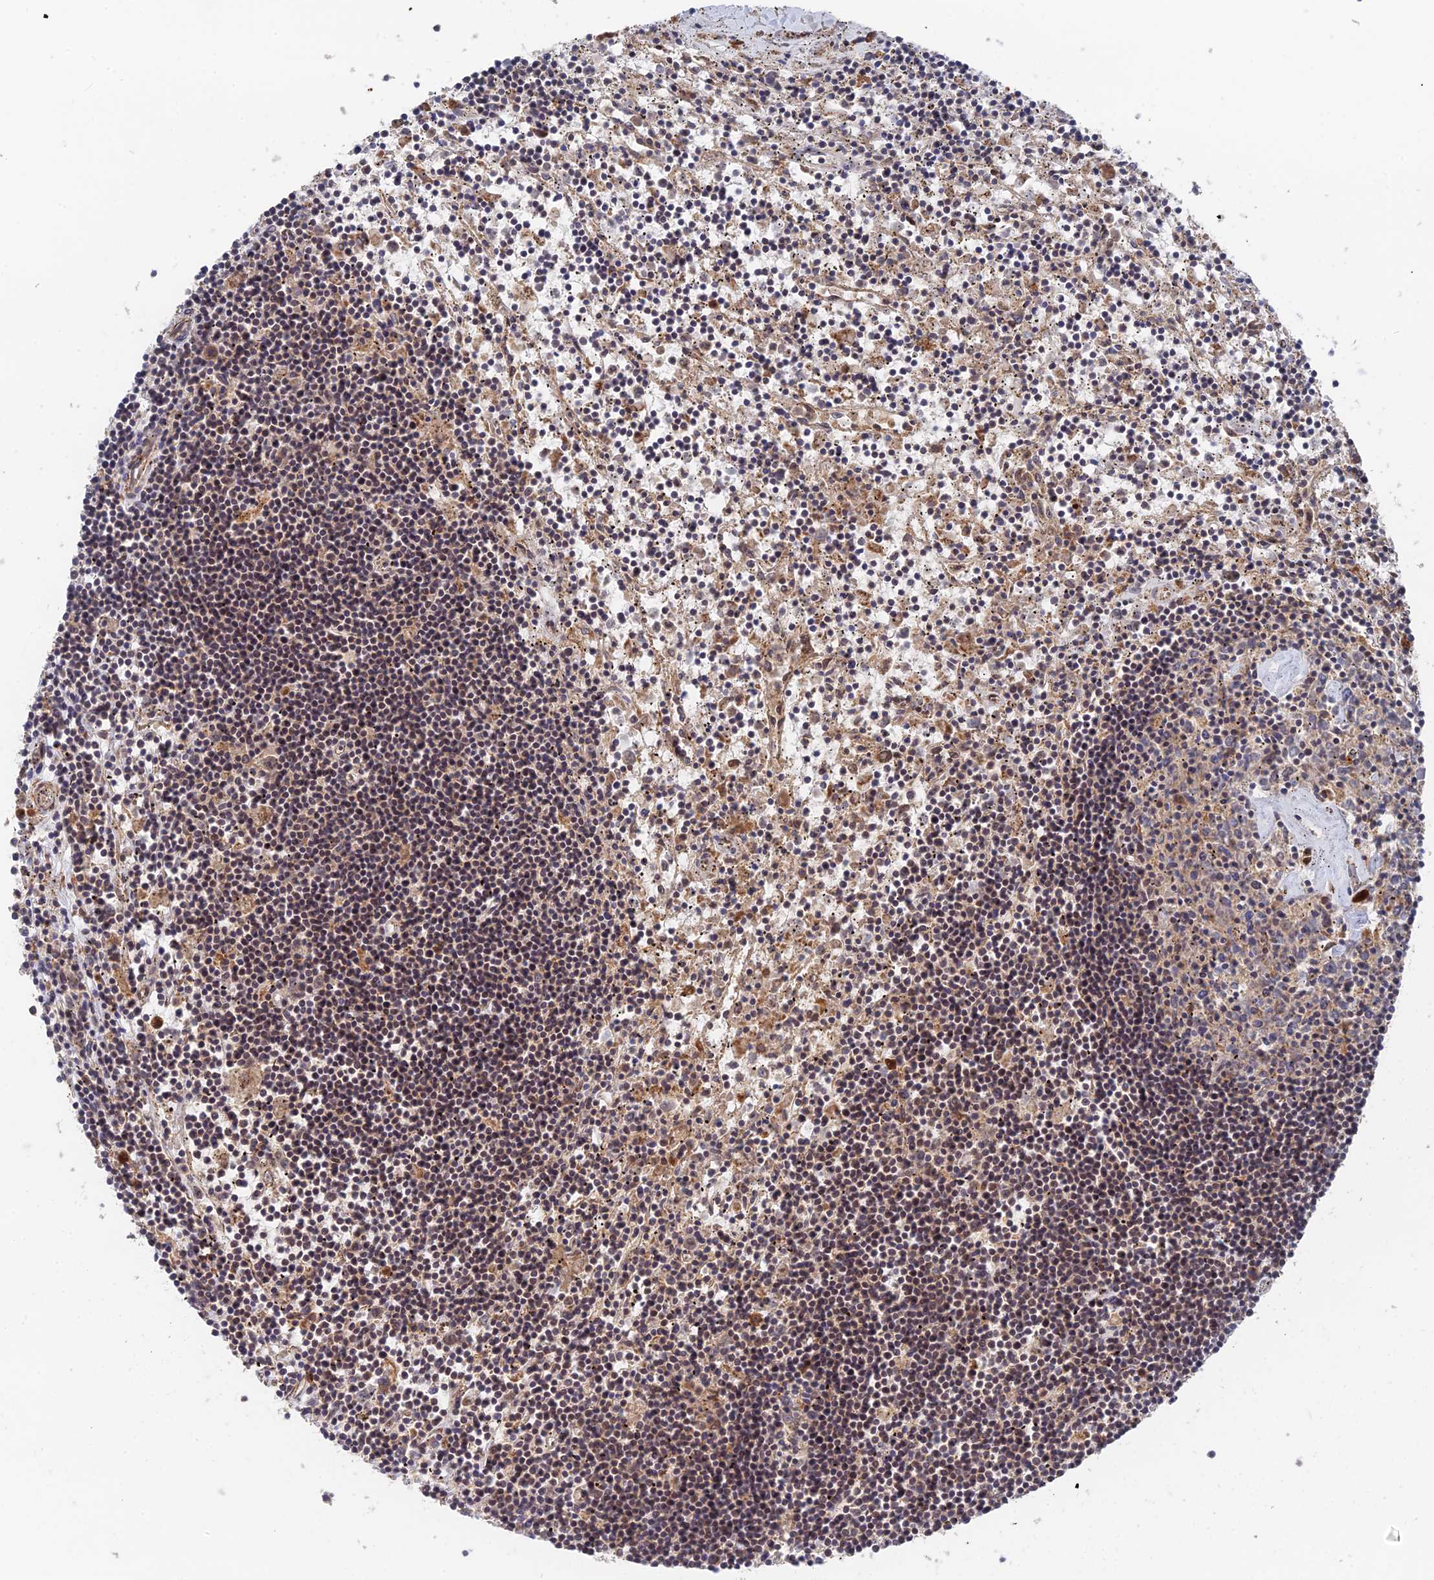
{"staining": {"intensity": "weak", "quantity": "<25%", "location": "nuclear"}, "tissue": "lymphoma", "cell_type": "Tumor cells", "image_type": "cancer", "snomed": [{"axis": "morphology", "description": "Malignant lymphoma, non-Hodgkin's type, Low grade"}, {"axis": "topography", "description": "Spleen"}], "caption": "Human malignant lymphoma, non-Hodgkin's type (low-grade) stained for a protein using immunohistochemistry (IHC) reveals no staining in tumor cells.", "gene": "ZNF320", "patient": {"sex": "male", "age": 76}}